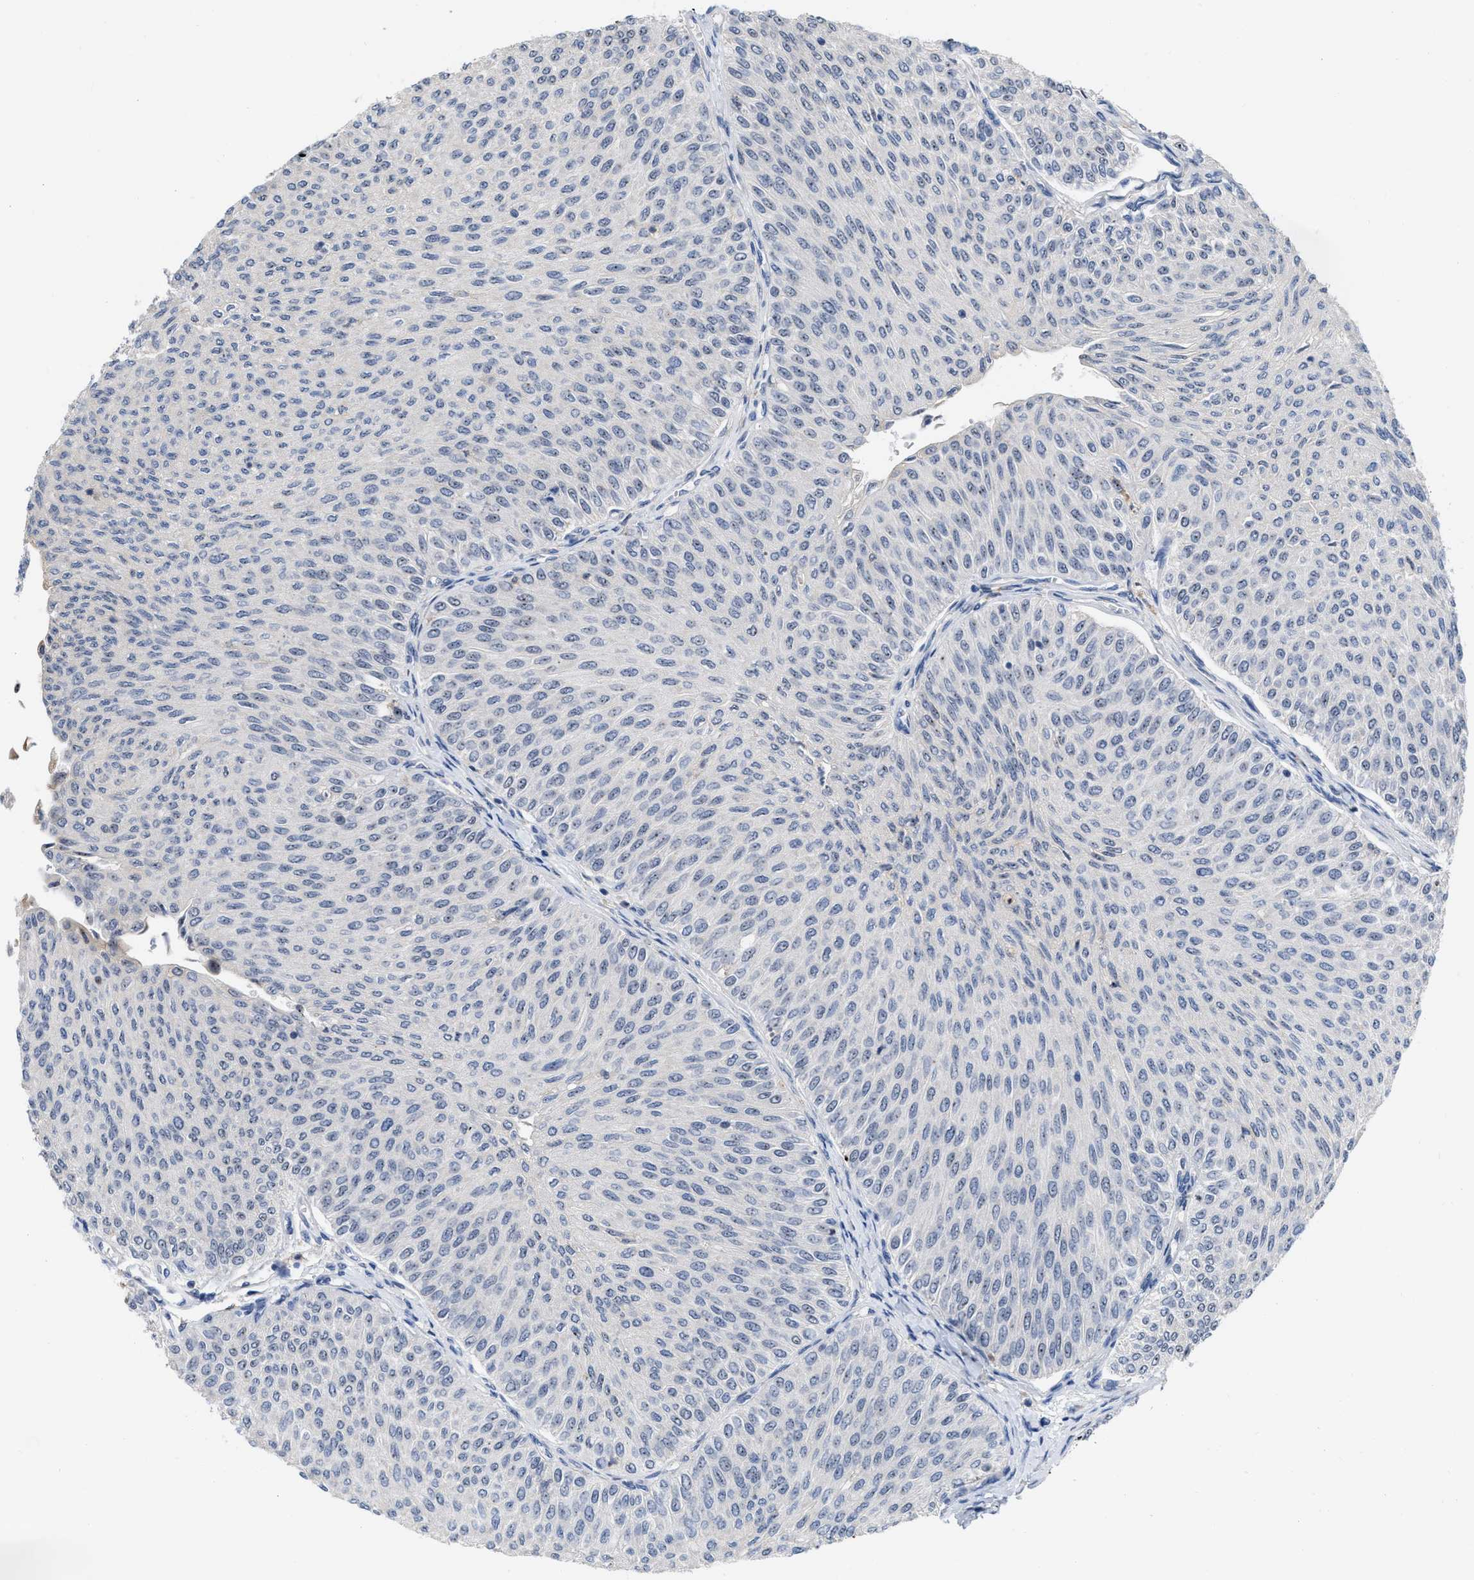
{"staining": {"intensity": "negative", "quantity": "none", "location": "none"}, "tissue": "urothelial cancer", "cell_type": "Tumor cells", "image_type": "cancer", "snomed": [{"axis": "morphology", "description": "Urothelial carcinoma, Low grade"}, {"axis": "topography", "description": "Urinary bladder"}], "caption": "Urothelial cancer was stained to show a protein in brown. There is no significant positivity in tumor cells. (DAB (3,3'-diaminobenzidine) immunohistochemistry with hematoxylin counter stain).", "gene": "ELAC2", "patient": {"sex": "male", "age": 78}}